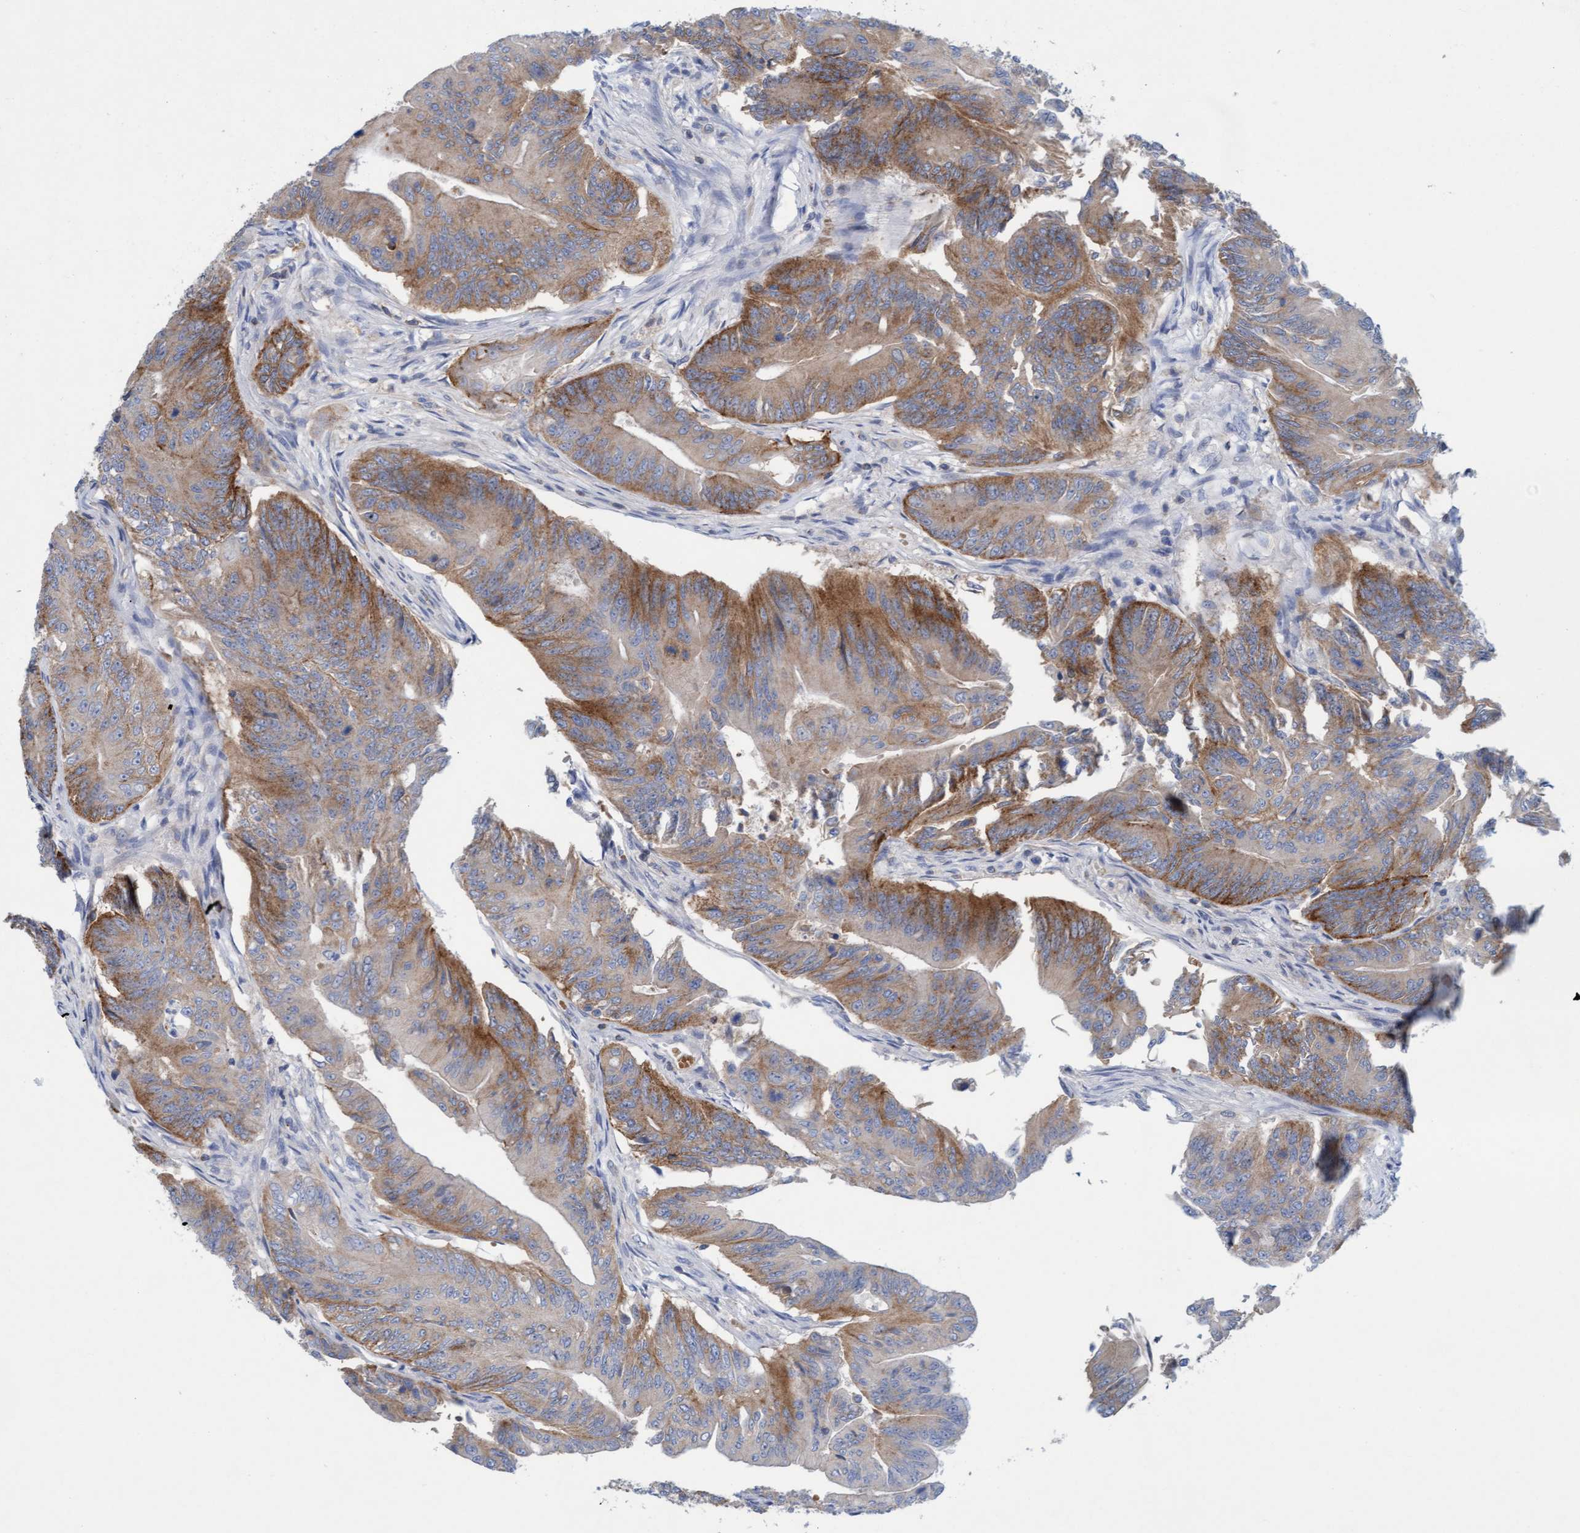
{"staining": {"intensity": "moderate", "quantity": ">75%", "location": "cytoplasmic/membranous"}, "tissue": "colorectal cancer", "cell_type": "Tumor cells", "image_type": "cancer", "snomed": [{"axis": "morphology", "description": "Adenoma, NOS"}, {"axis": "morphology", "description": "Adenocarcinoma, NOS"}, {"axis": "topography", "description": "Colon"}], "caption": "An immunohistochemistry (IHC) image of neoplastic tissue is shown. Protein staining in brown labels moderate cytoplasmic/membranous positivity in colorectal cancer within tumor cells. (brown staining indicates protein expression, while blue staining denotes nuclei).", "gene": "SIGIRR", "patient": {"sex": "male", "age": 79}}